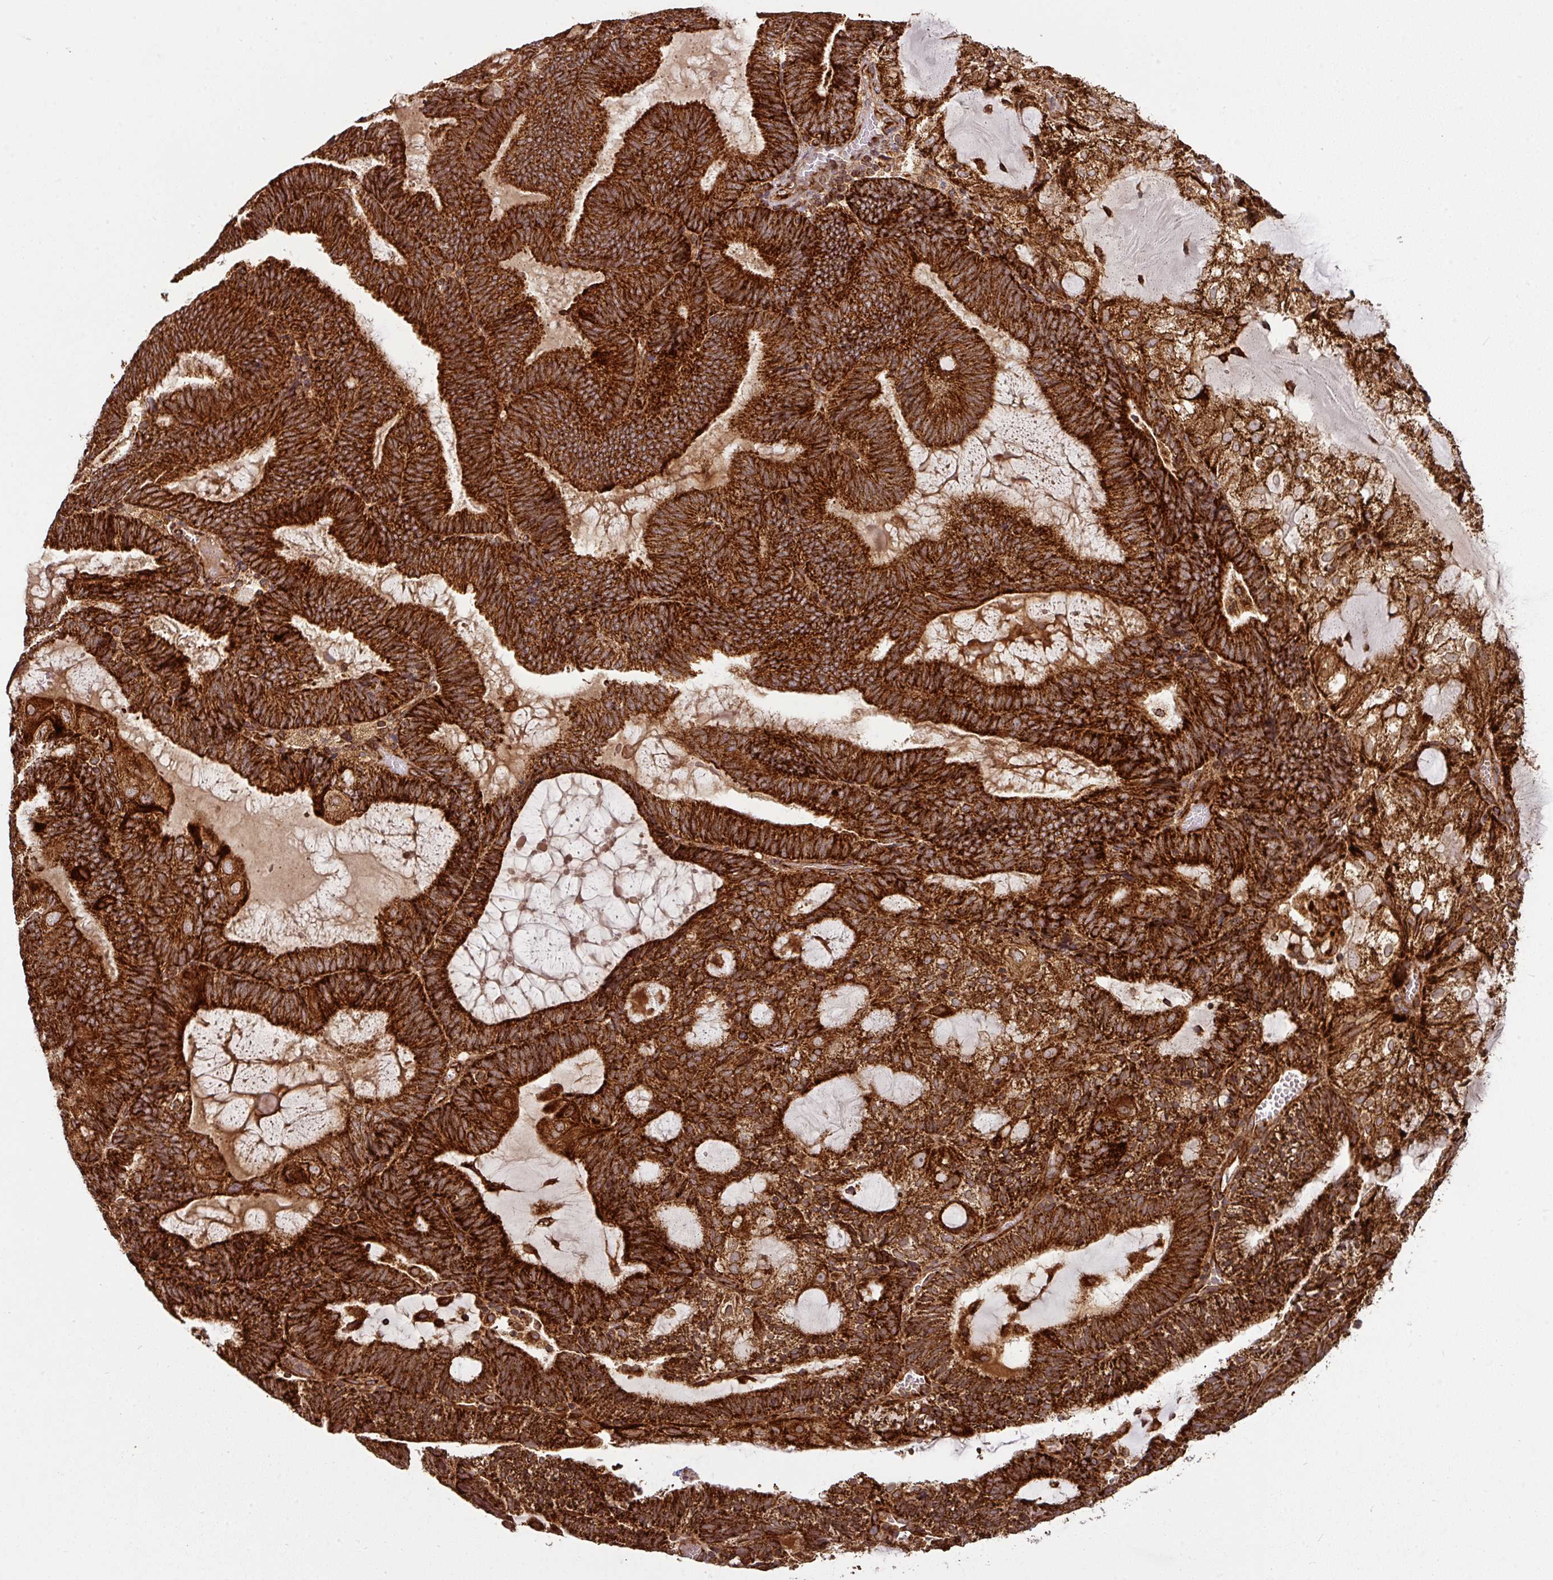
{"staining": {"intensity": "strong", "quantity": ">75%", "location": "cytoplasmic/membranous"}, "tissue": "endometrial cancer", "cell_type": "Tumor cells", "image_type": "cancer", "snomed": [{"axis": "morphology", "description": "Adenocarcinoma, NOS"}, {"axis": "topography", "description": "Endometrium"}], "caption": "Endometrial cancer stained with a protein marker displays strong staining in tumor cells.", "gene": "TRAP1", "patient": {"sex": "female", "age": 81}}